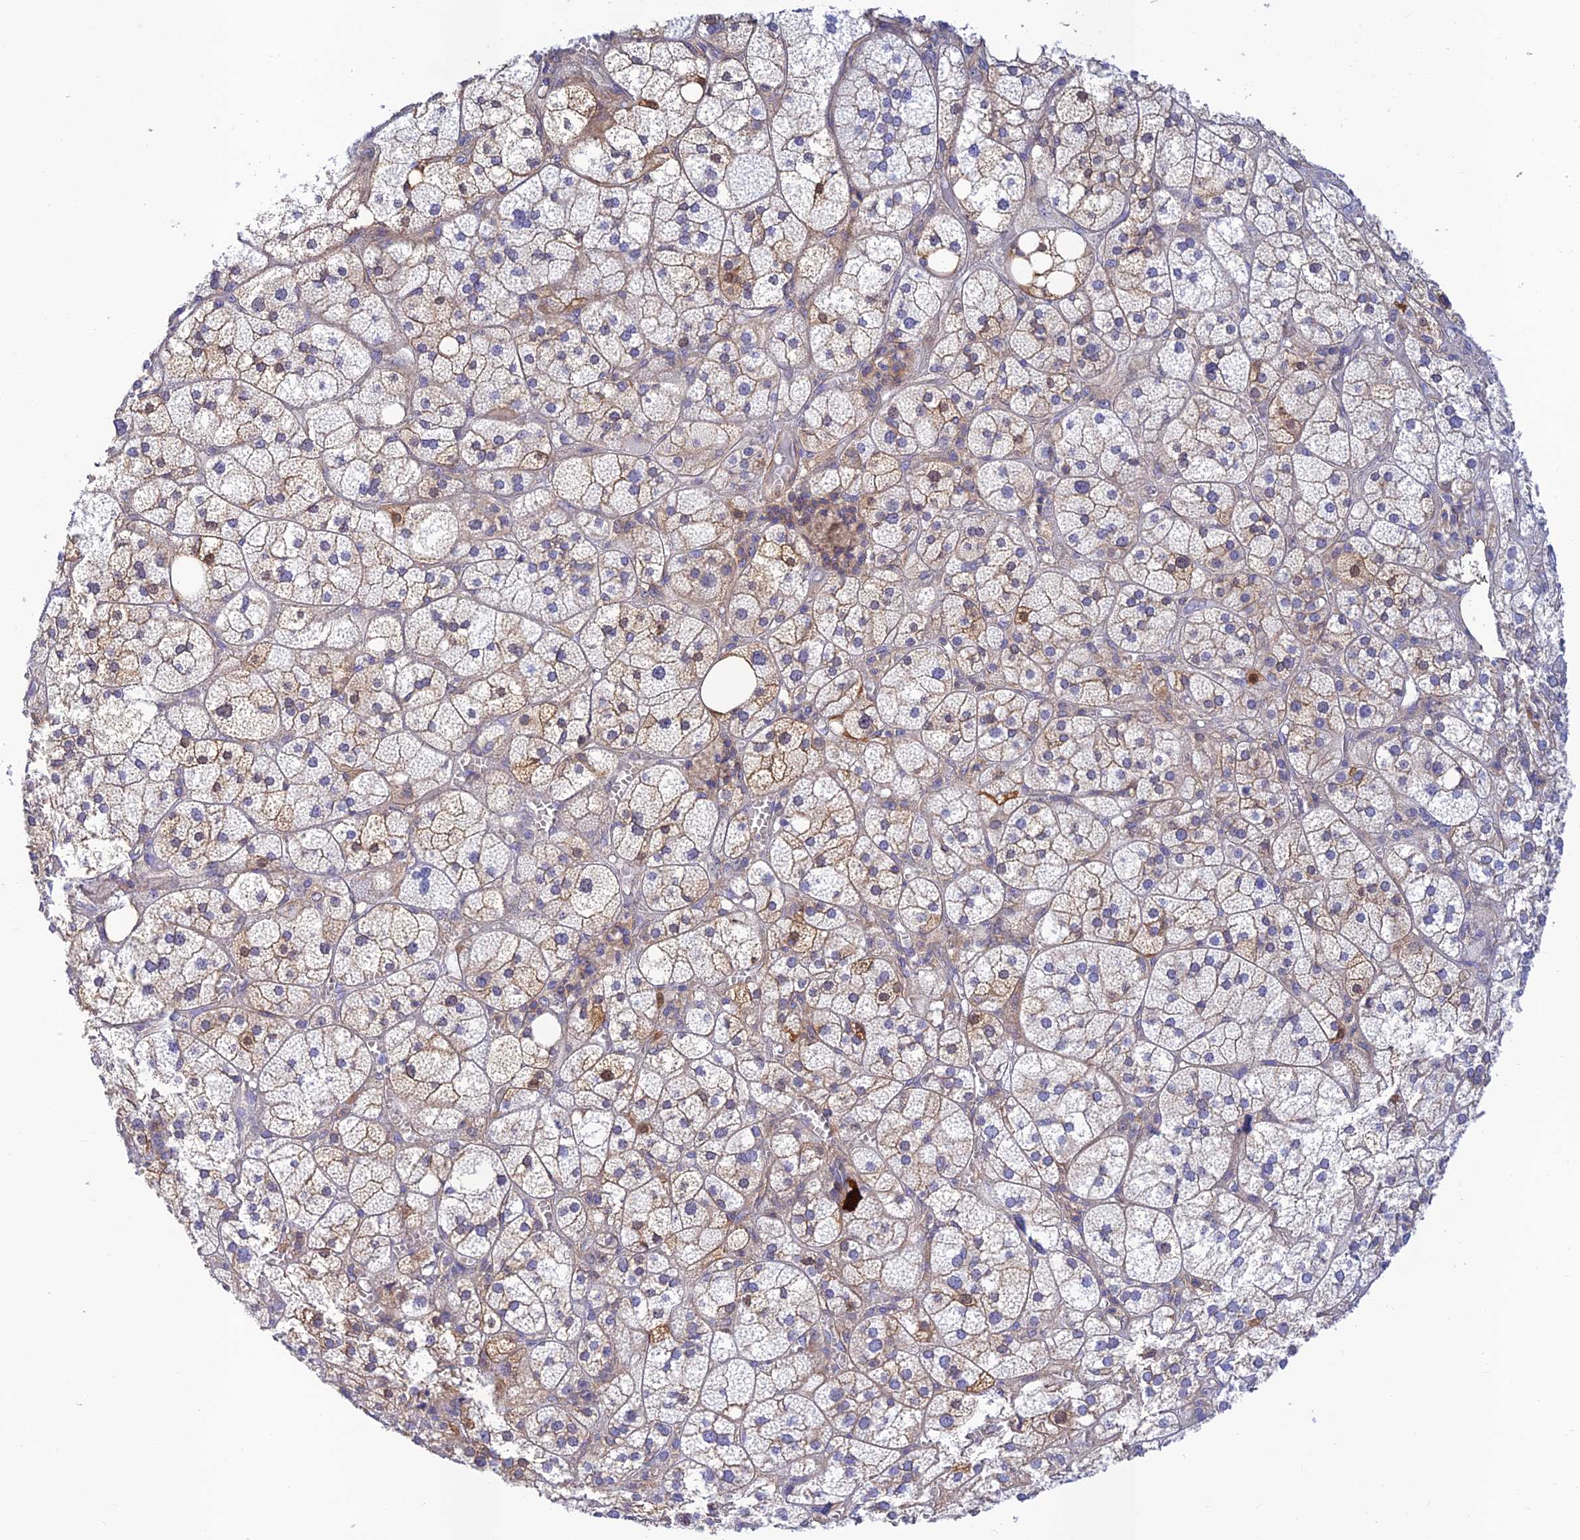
{"staining": {"intensity": "moderate", "quantity": "25%-75%", "location": "cytoplasmic/membranous"}, "tissue": "adrenal gland", "cell_type": "Glandular cells", "image_type": "normal", "snomed": [{"axis": "morphology", "description": "Normal tissue, NOS"}, {"axis": "topography", "description": "Adrenal gland"}], "caption": "About 25%-75% of glandular cells in unremarkable adrenal gland exhibit moderate cytoplasmic/membranous protein expression as visualized by brown immunohistochemical staining.", "gene": "PPP1R12C", "patient": {"sex": "female", "age": 61}}